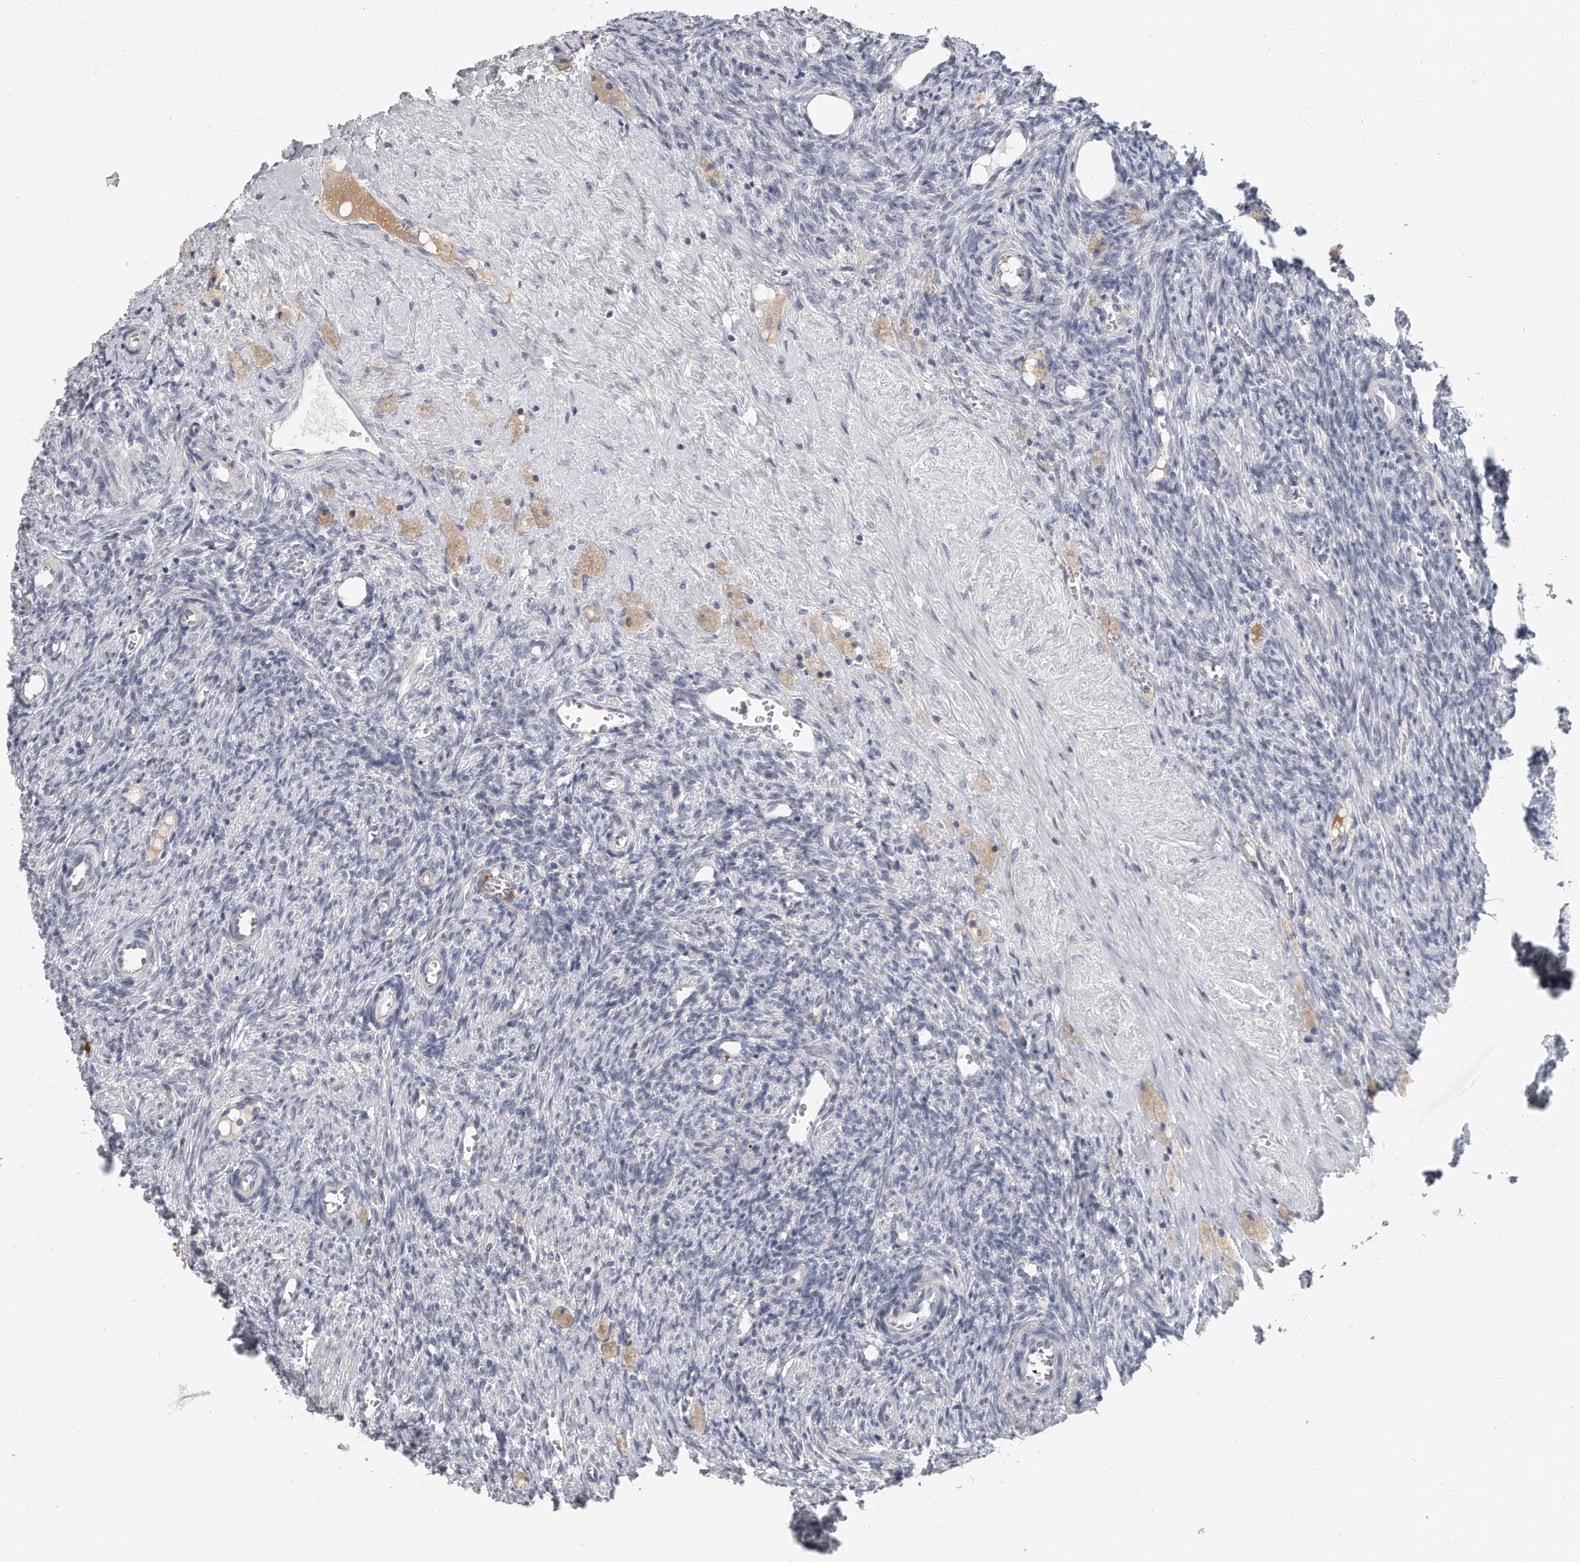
{"staining": {"intensity": "negative", "quantity": "none", "location": "none"}, "tissue": "ovary", "cell_type": "Ovarian stroma cells", "image_type": "normal", "snomed": [{"axis": "morphology", "description": "Normal tissue, NOS"}, {"axis": "topography", "description": "Ovary"}], "caption": "Immunohistochemistry (IHC) of unremarkable ovary displays no expression in ovarian stroma cells.", "gene": "PLEKHA6", "patient": {"sex": "female", "age": 41}}